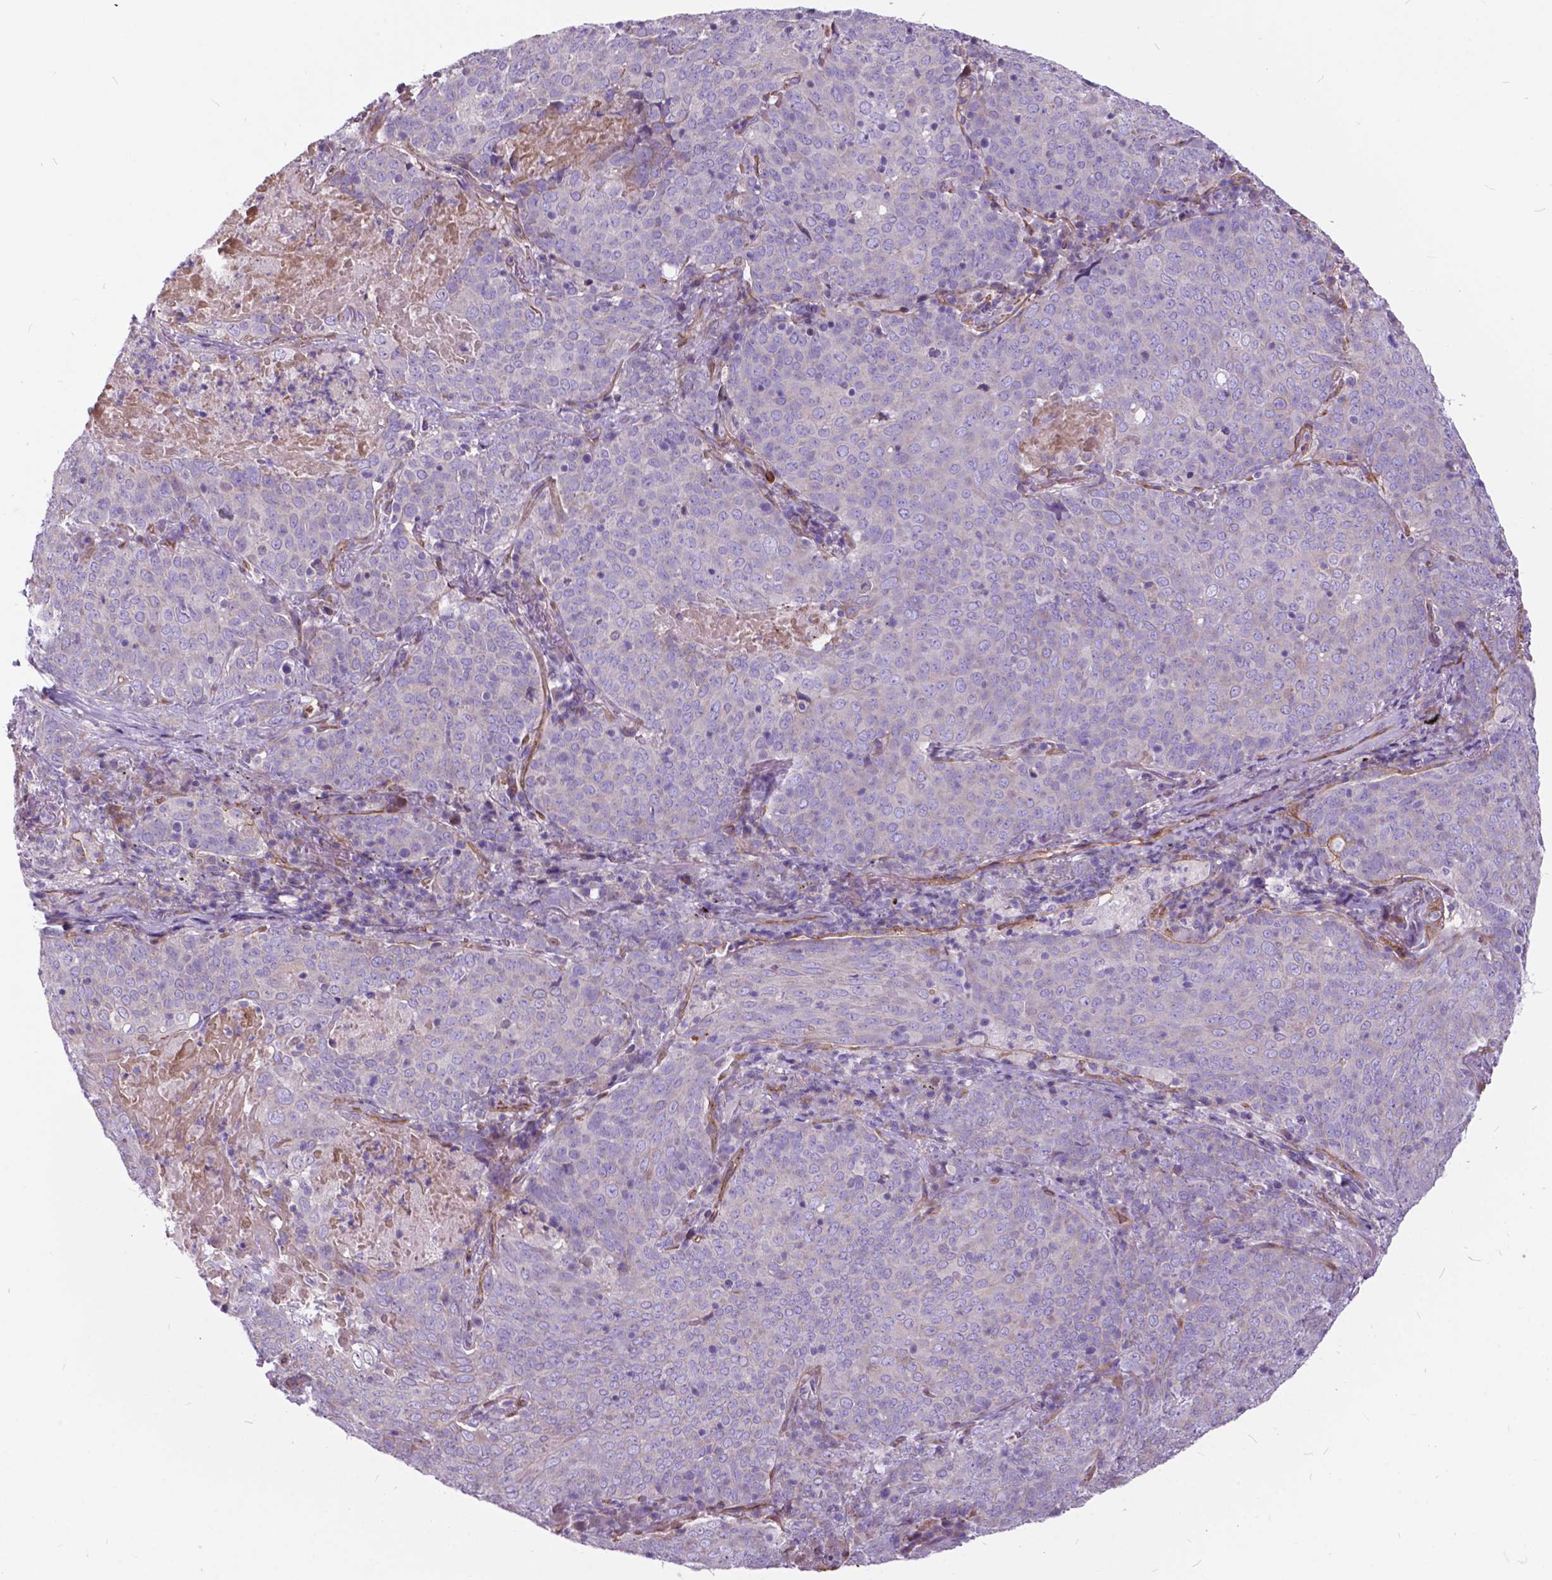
{"staining": {"intensity": "negative", "quantity": "none", "location": "none"}, "tissue": "lung cancer", "cell_type": "Tumor cells", "image_type": "cancer", "snomed": [{"axis": "morphology", "description": "Squamous cell carcinoma, NOS"}, {"axis": "topography", "description": "Lung"}], "caption": "The image displays no significant expression in tumor cells of lung cancer. Brightfield microscopy of immunohistochemistry (IHC) stained with DAB (brown) and hematoxylin (blue), captured at high magnification.", "gene": "FLT4", "patient": {"sex": "male", "age": 82}}